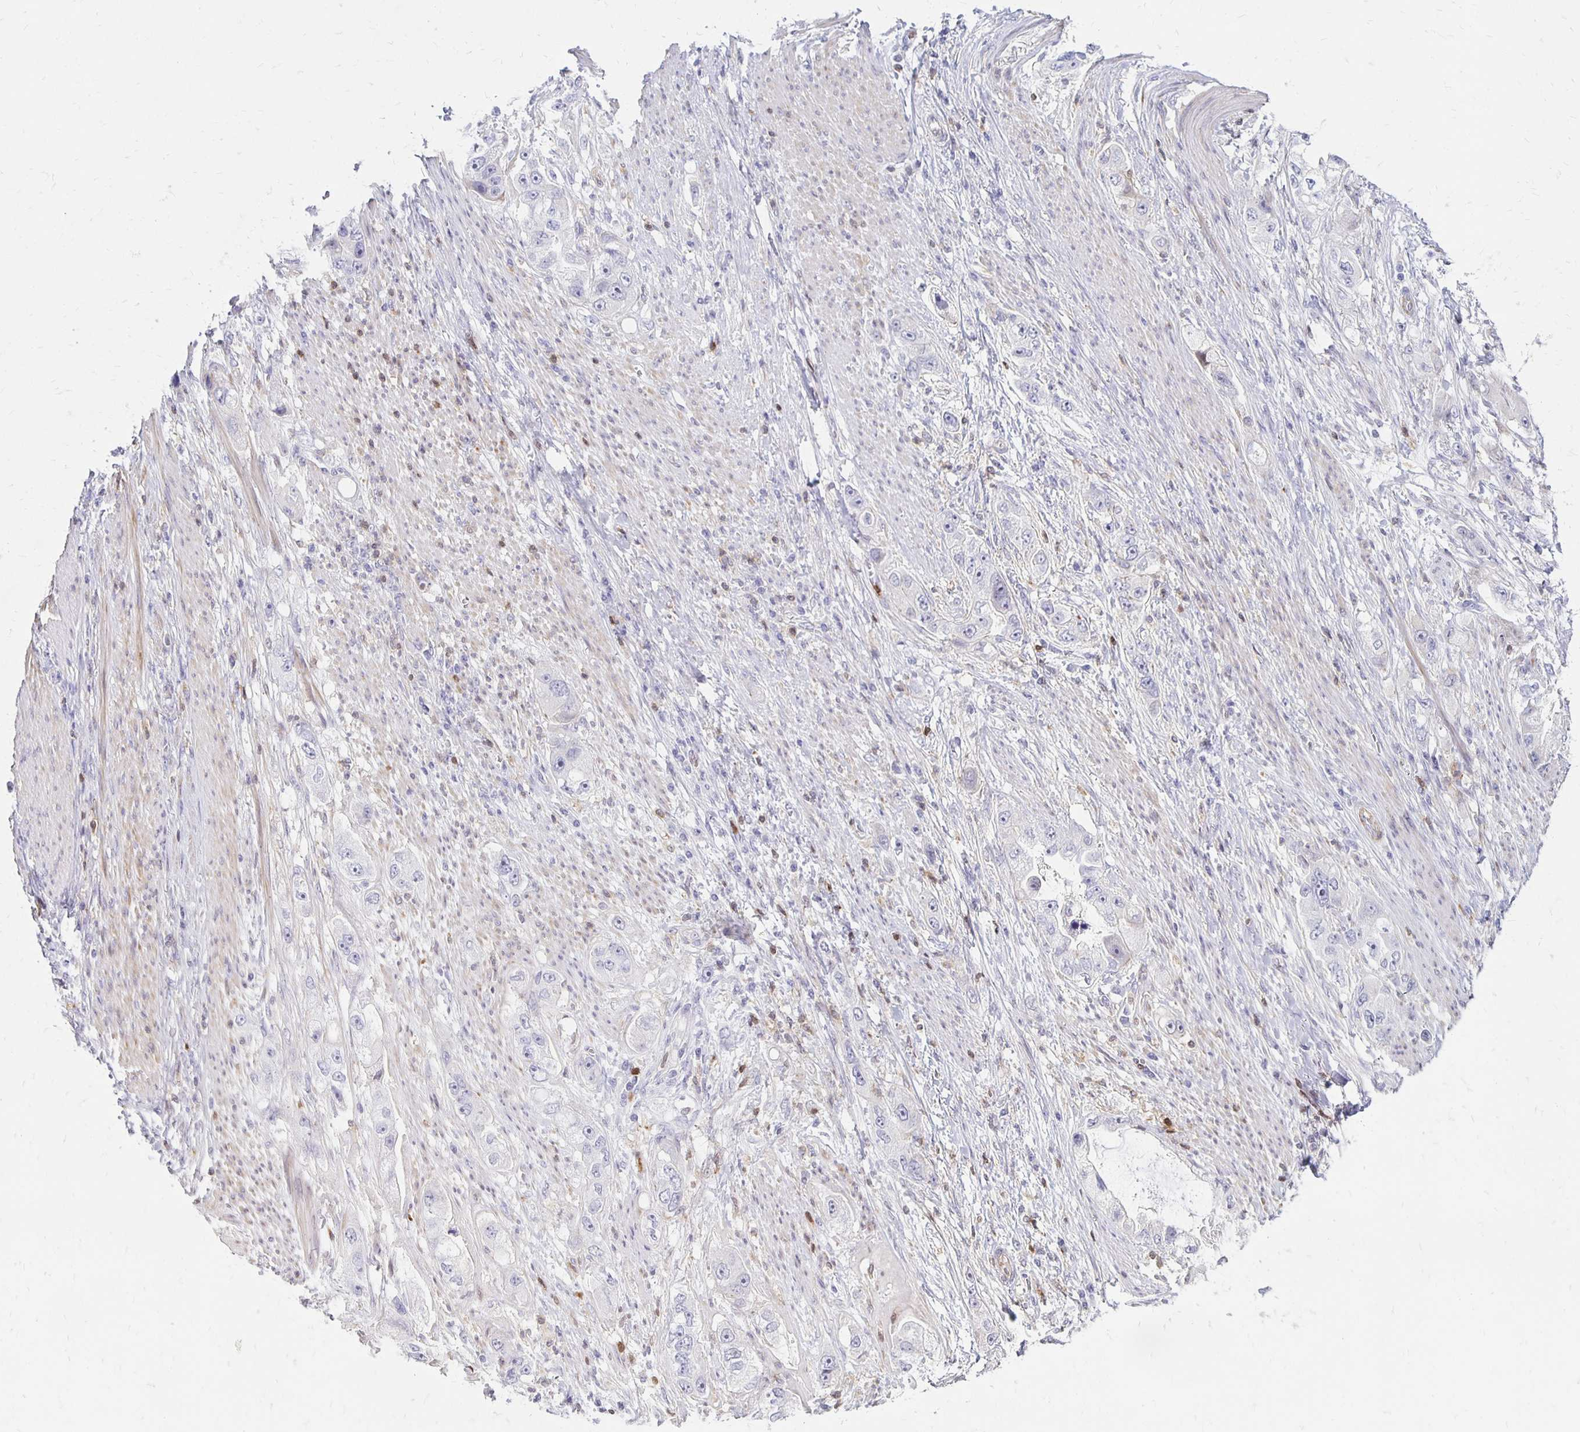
{"staining": {"intensity": "negative", "quantity": "none", "location": "none"}, "tissue": "stomach cancer", "cell_type": "Tumor cells", "image_type": "cancer", "snomed": [{"axis": "morphology", "description": "Adenocarcinoma, NOS"}, {"axis": "topography", "description": "Stomach, lower"}], "caption": "Human stomach cancer (adenocarcinoma) stained for a protein using immunohistochemistry shows no expression in tumor cells.", "gene": "CCL21", "patient": {"sex": "female", "age": 93}}